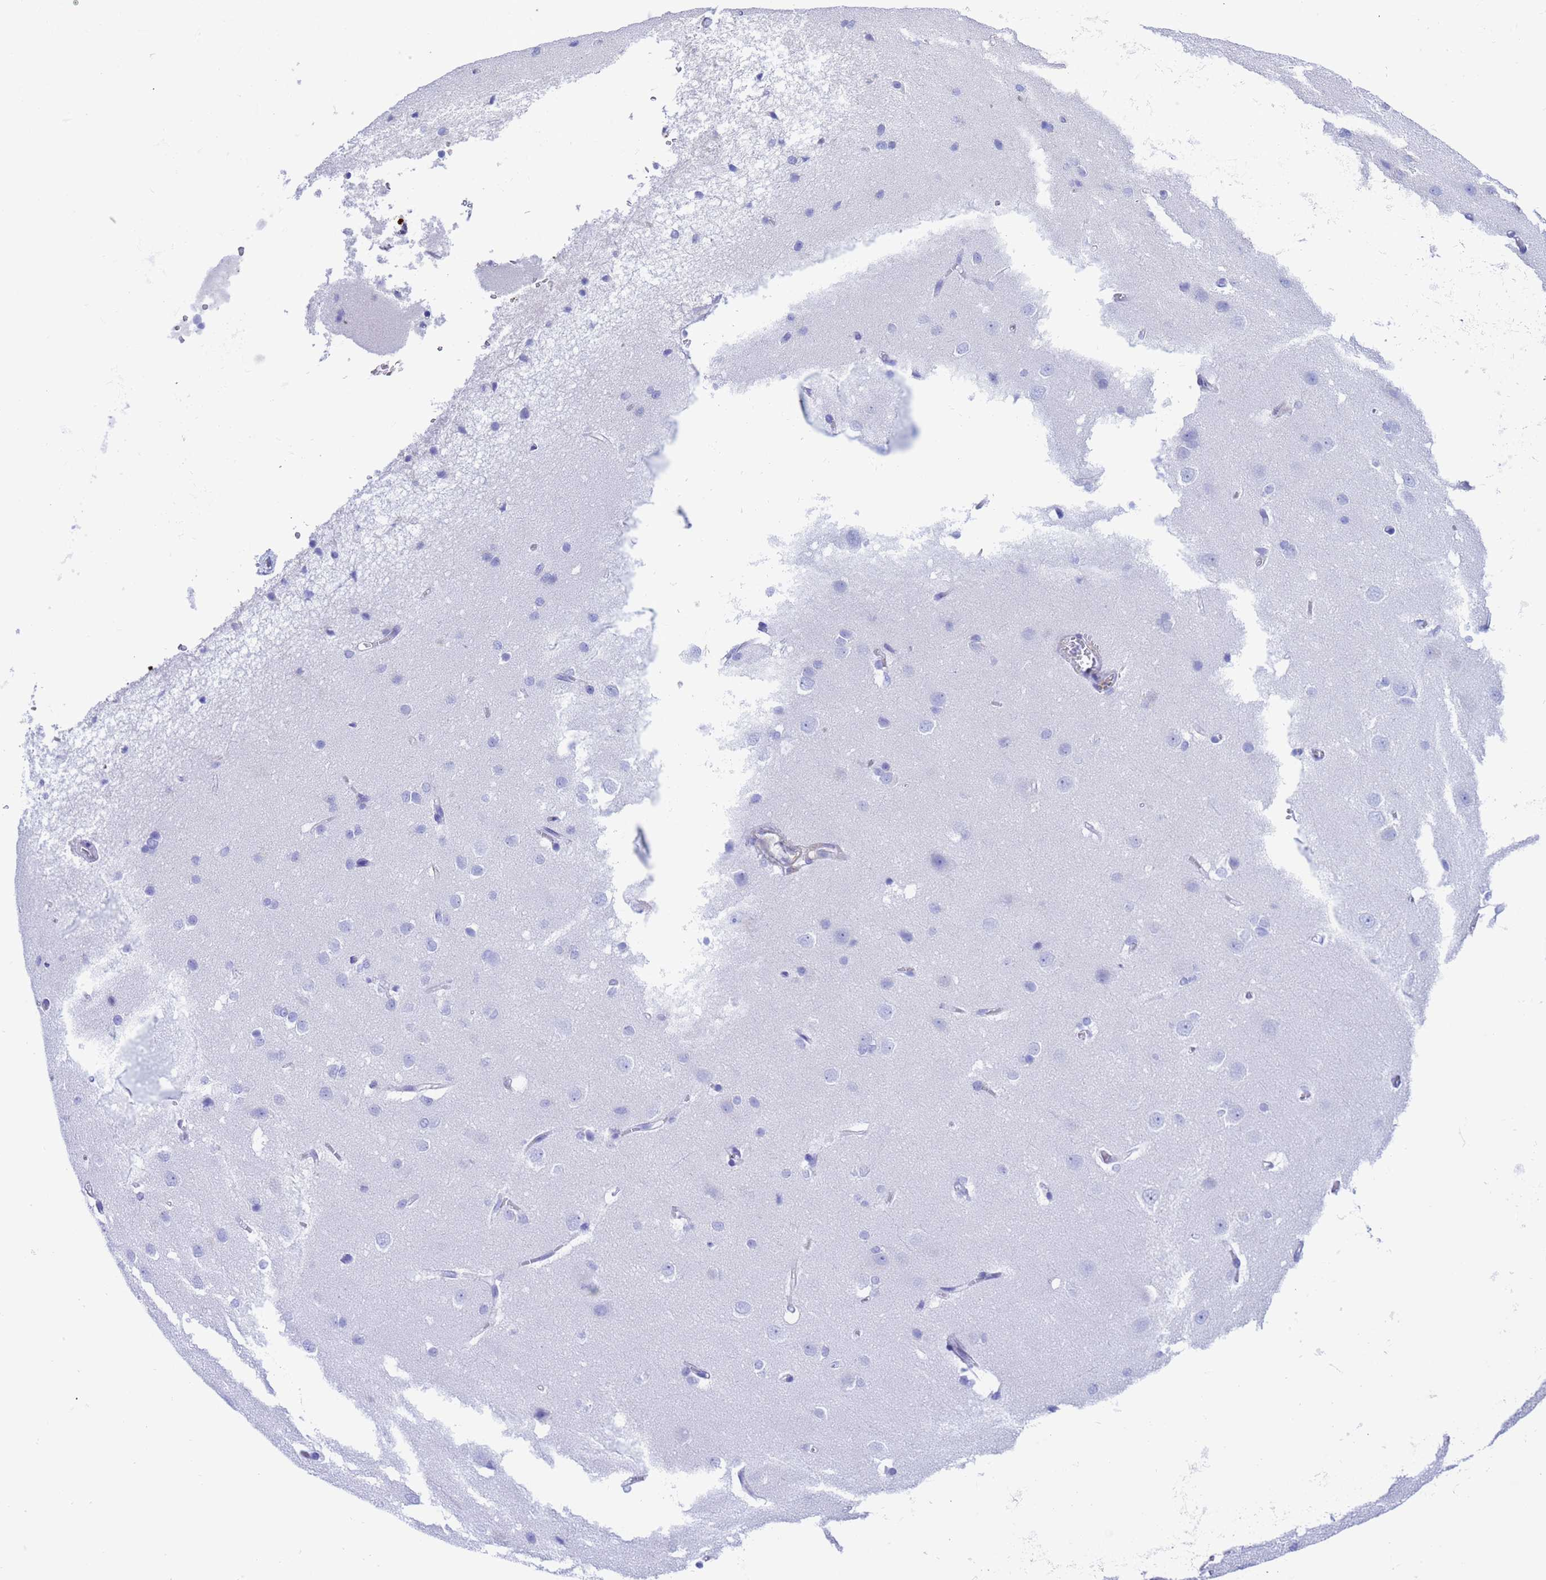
{"staining": {"intensity": "negative", "quantity": "none", "location": "none"}, "tissue": "cerebral cortex", "cell_type": "Endothelial cells", "image_type": "normal", "snomed": [{"axis": "morphology", "description": "Normal tissue, NOS"}, {"axis": "topography", "description": "Cerebral cortex"}], "caption": "An image of cerebral cortex stained for a protein reveals no brown staining in endothelial cells. The staining is performed using DAB (3,3'-diaminobenzidine) brown chromogen with nuclei counter-stained in using hematoxylin.", "gene": "C6orf47", "patient": {"sex": "male", "age": 37}}